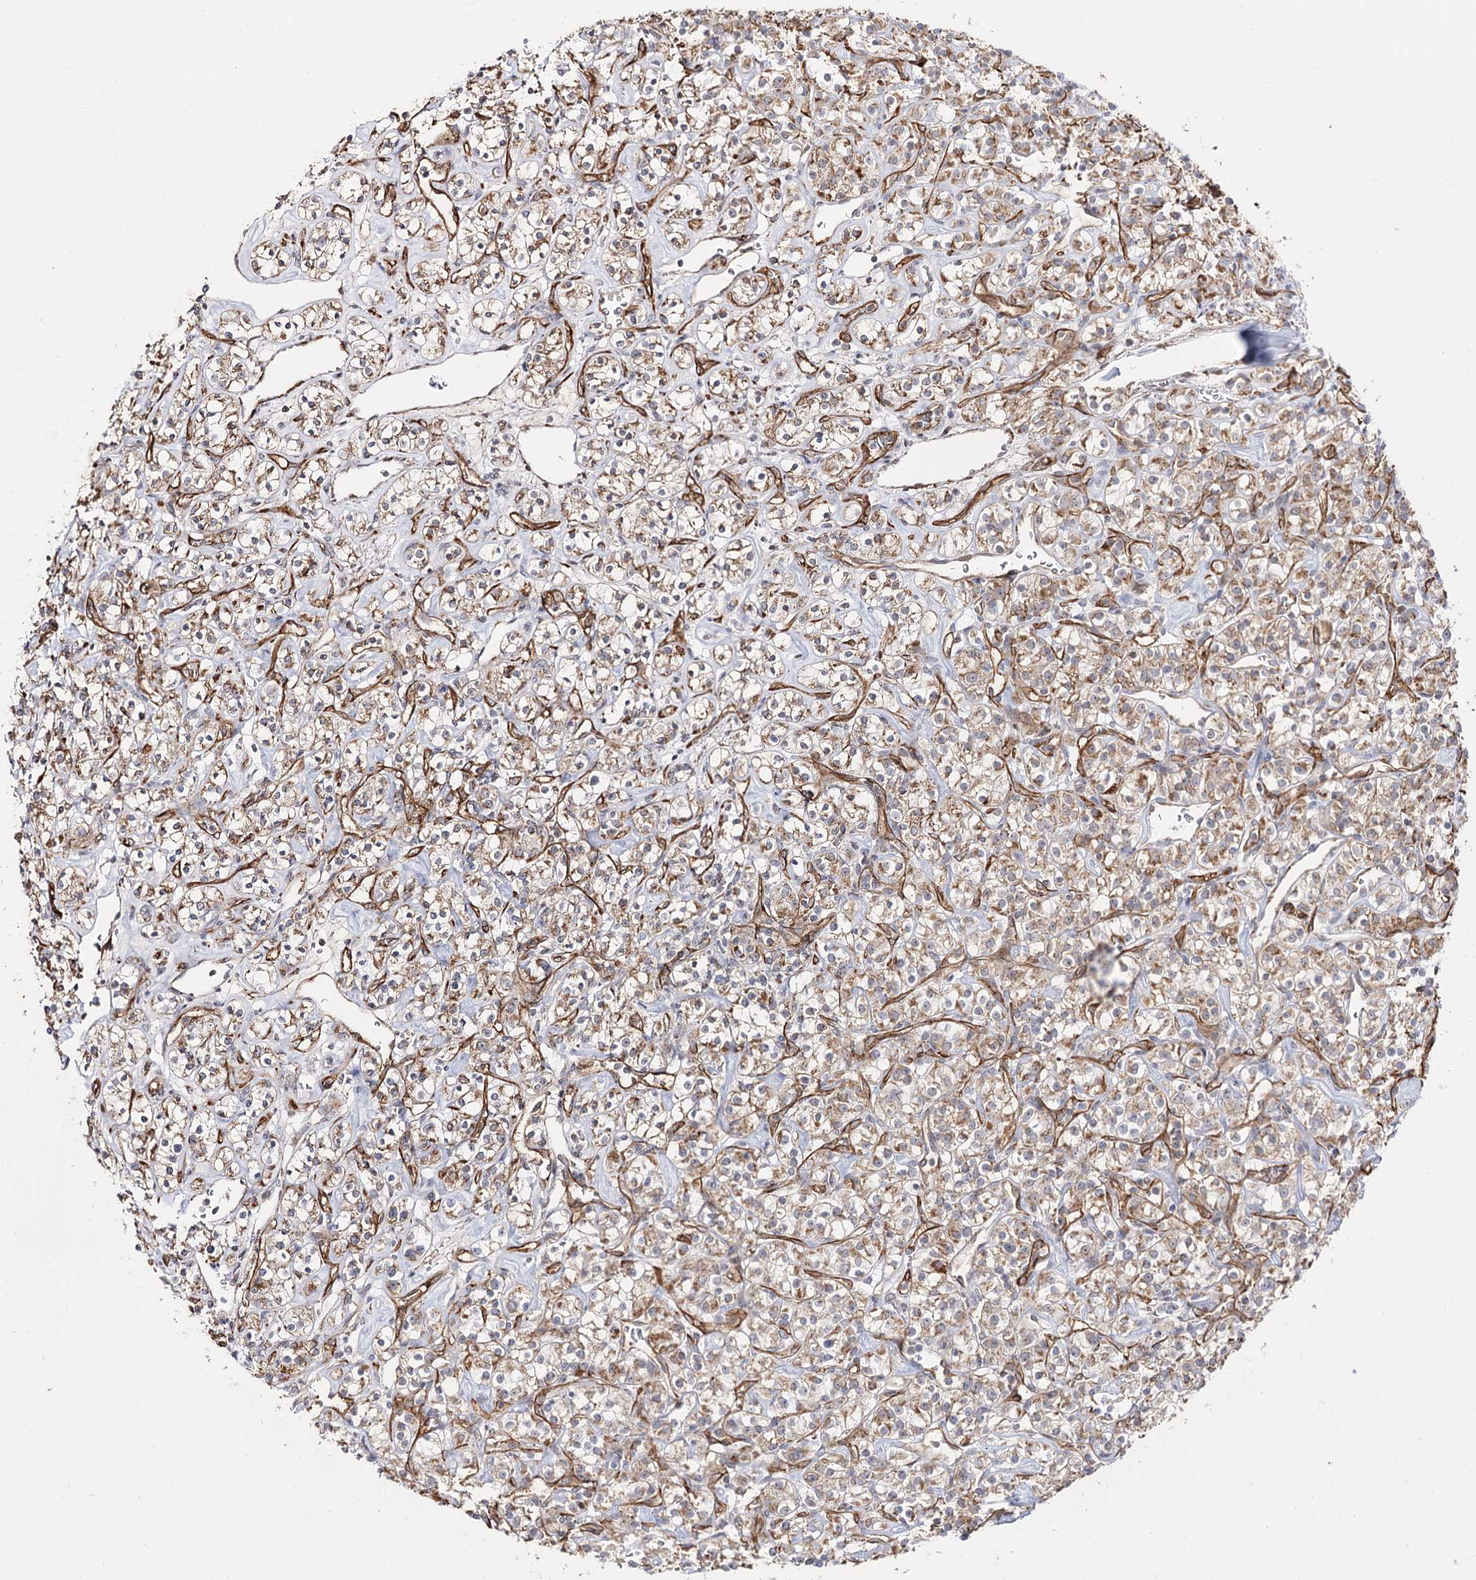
{"staining": {"intensity": "weak", "quantity": ">75%", "location": "cytoplasmic/membranous"}, "tissue": "renal cancer", "cell_type": "Tumor cells", "image_type": "cancer", "snomed": [{"axis": "morphology", "description": "Adenocarcinoma, NOS"}, {"axis": "topography", "description": "Kidney"}], "caption": "Renal adenocarcinoma stained with immunohistochemistry (IHC) shows weak cytoplasmic/membranous positivity in about >75% of tumor cells. The staining is performed using DAB (3,3'-diaminobenzidine) brown chromogen to label protein expression. The nuclei are counter-stained blue using hematoxylin.", "gene": "CBR4", "patient": {"sex": "male", "age": 77}}